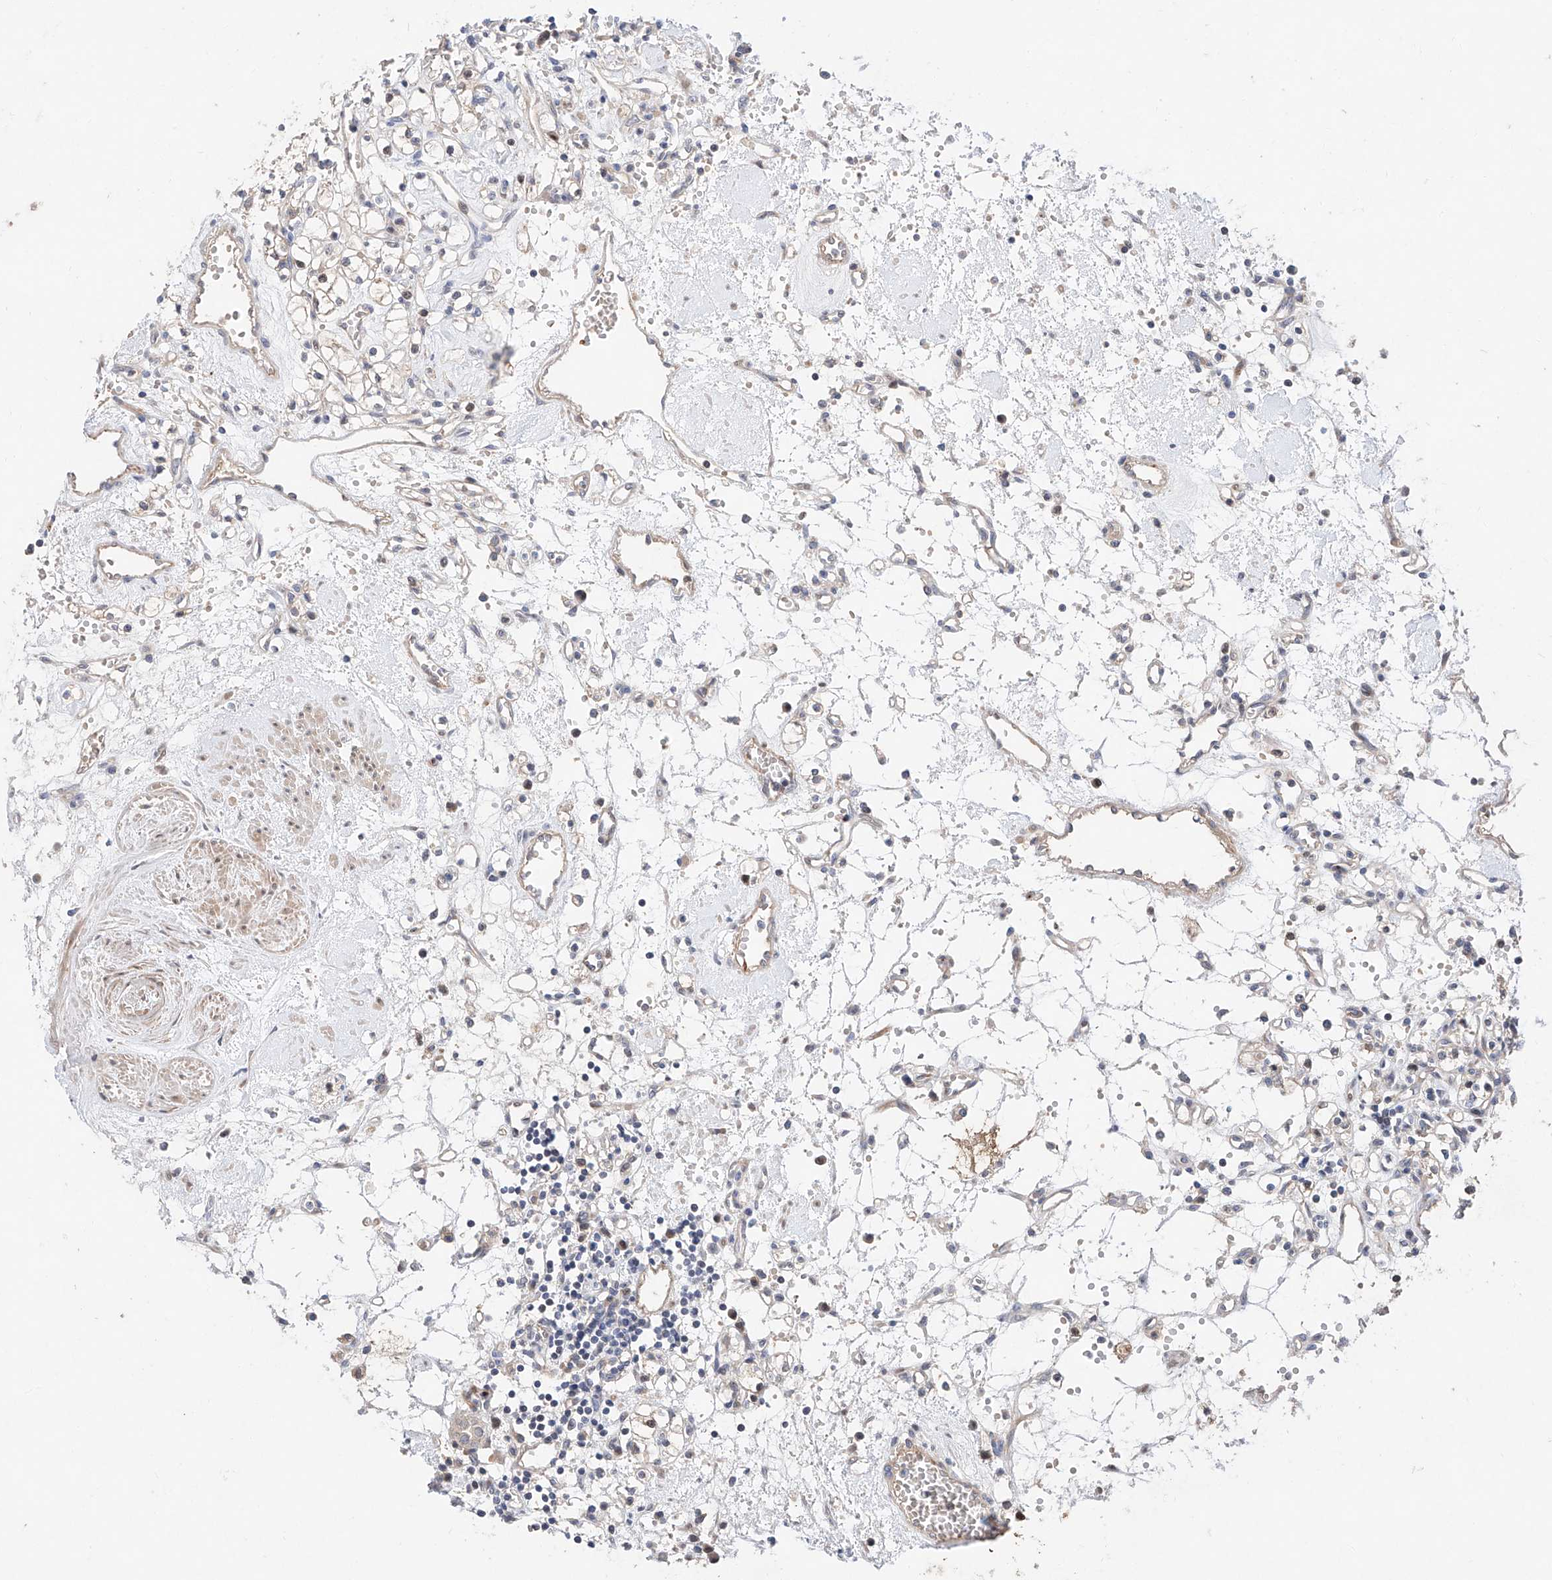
{"staining": {"intensity": "negative", "quantity": "none", "location": "none"}, "tissue": "renal cancer", "cell_type": "Tumor cells", "image_type": "cancer", "snomed": [{"axis": "morphology", "description": "Adenocarcinoma, NOS"}, {"axis": "topography", "description": "Kidney"}], "caption": "Immunohistochemistry image of human adenocarcinoma (renal) stained for a protein (brown), which demonstrates no positivity in tumor cells.", "gene": "FUCA2", "patient": {"sex": "female", "age": 59}}